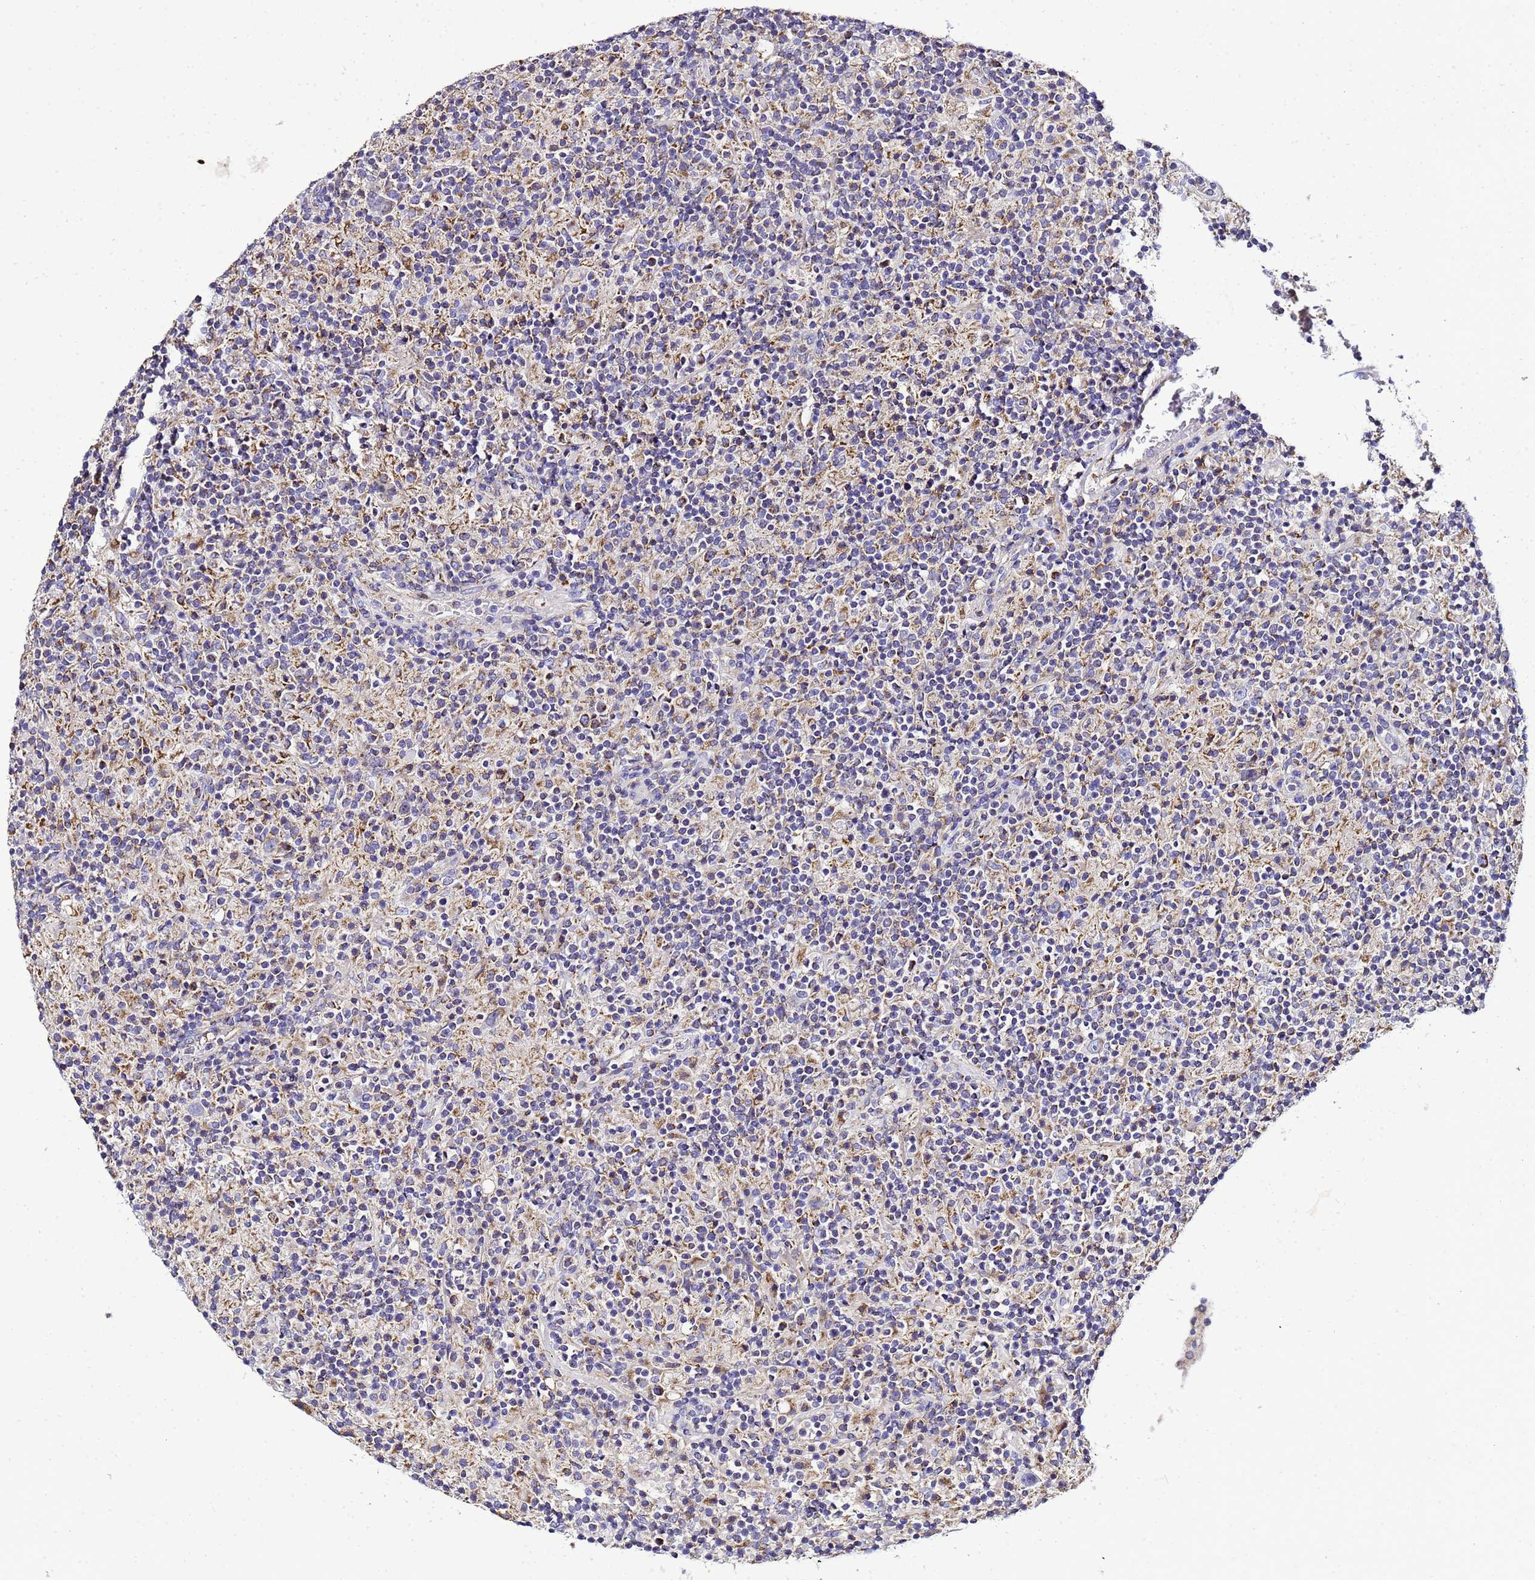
{"staining": {"intensity": "moderate", "quantity": "25%-75%", "location": "cytoplasmic/membranous"}, "tissue": "lymphoma", "cell_type": "Tumor cells", "image_type": "cancer", "snomed": [{"axis": "morphology", "description": "Hodgkin's disease, NOS"}, {"axis": "topography", "description": "Lymph node"}], "caption": "Lymphoma was stained to show a protein in brown. There is medium levels of moderate cytoplasmic/membranous staining in about 25%-75% of tumor cells. Ihc stains the protein of interest in brown and the nuclei are stained blue.", "gene": "HIGD2A", "patient": {"sex": "male", "age": 70}}